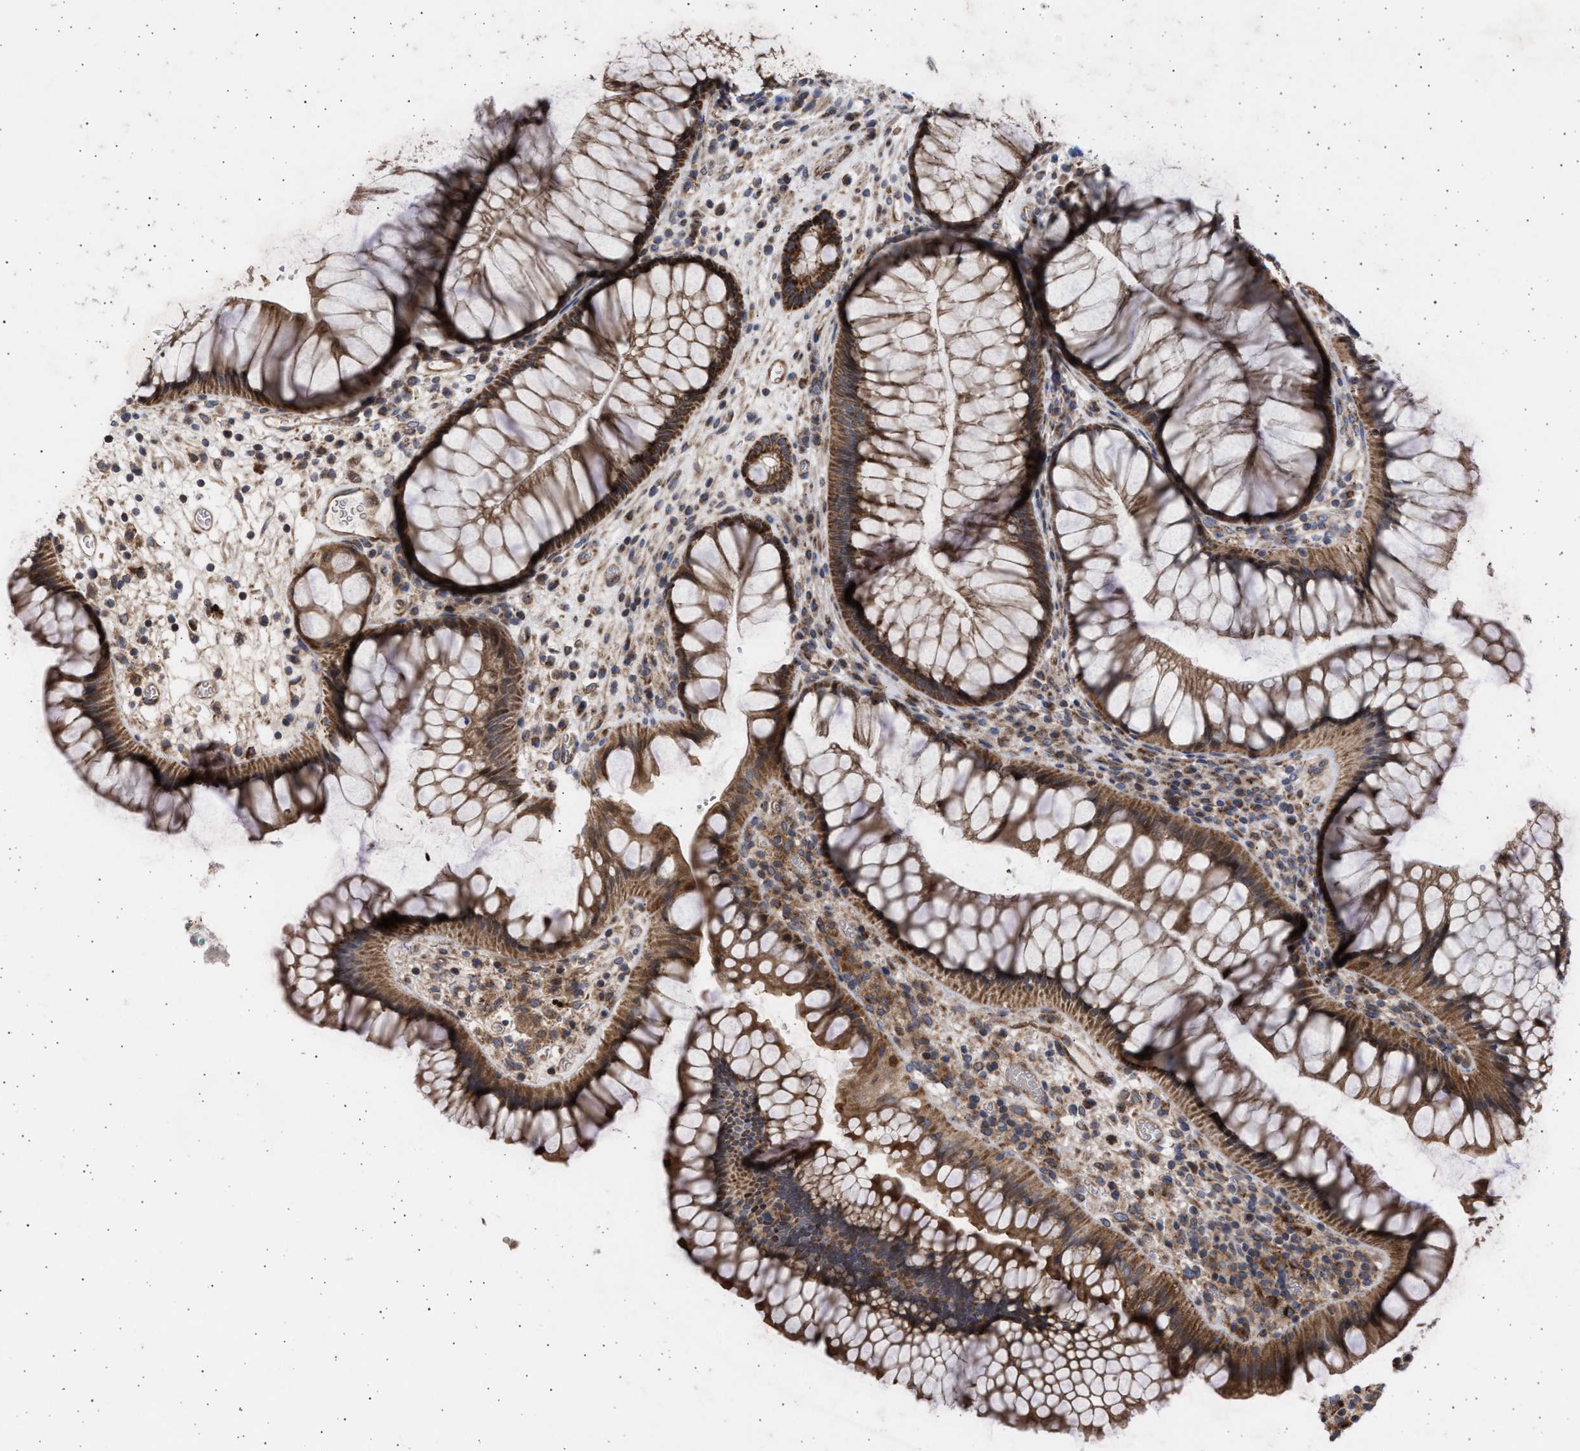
{"staining": {"intensity": "strong", "quantity": ">75%", "location": "cytoplasmic/membranous"}, "tissue": "rectum", "cell_type": "Glandular cells", "image_type": "normal", "snomed": [{"axis": "morphology", "description": "Normal tissue, NOS"}, {"axis": "topography", "description": "Rectum"}], "caption": "Brown immunohistochemical staining in normal rectum reveals strong cytoplasmic/membranous expression in approximately >75% of glandular cells.", "gene": "TTC19", "patient": {"sex": "male", "age": 51}}